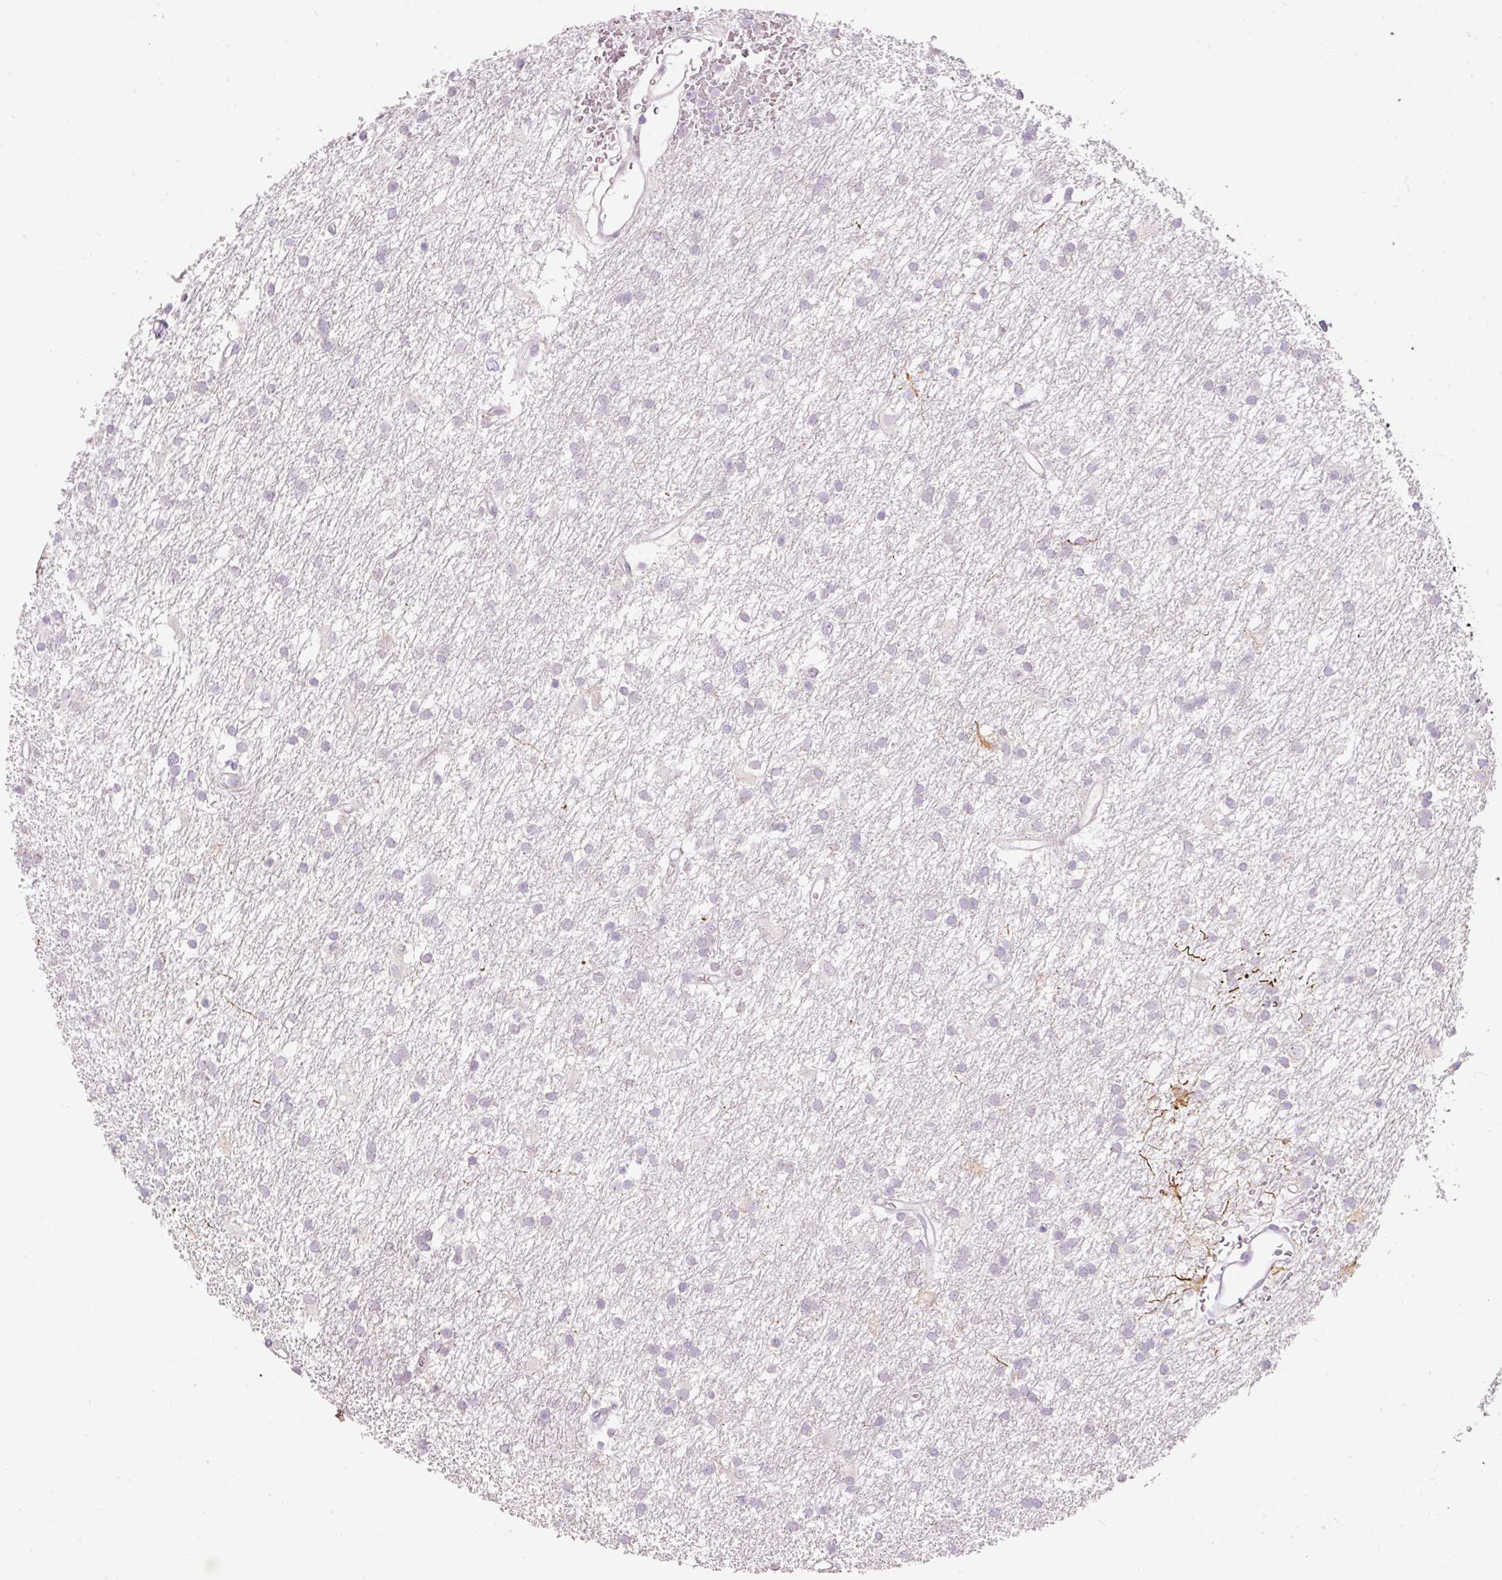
{"staining": {"intensity": "negative", "quantity": "none", "location": "none"}, "tissue": "glioma", "cell_type": "Tumor cells", "image_type": "cancer", "snomed": [{"axis": "morphology", "description": "Glioma, malignant, High grade"}, {"axis": "topography", "description": "Brain"}], "caption": "There is no significant staining in tumor cells of malignant high-grade glioma.", "gene": "RSPO2", "patient": {"sex": "male", "age": 77}}